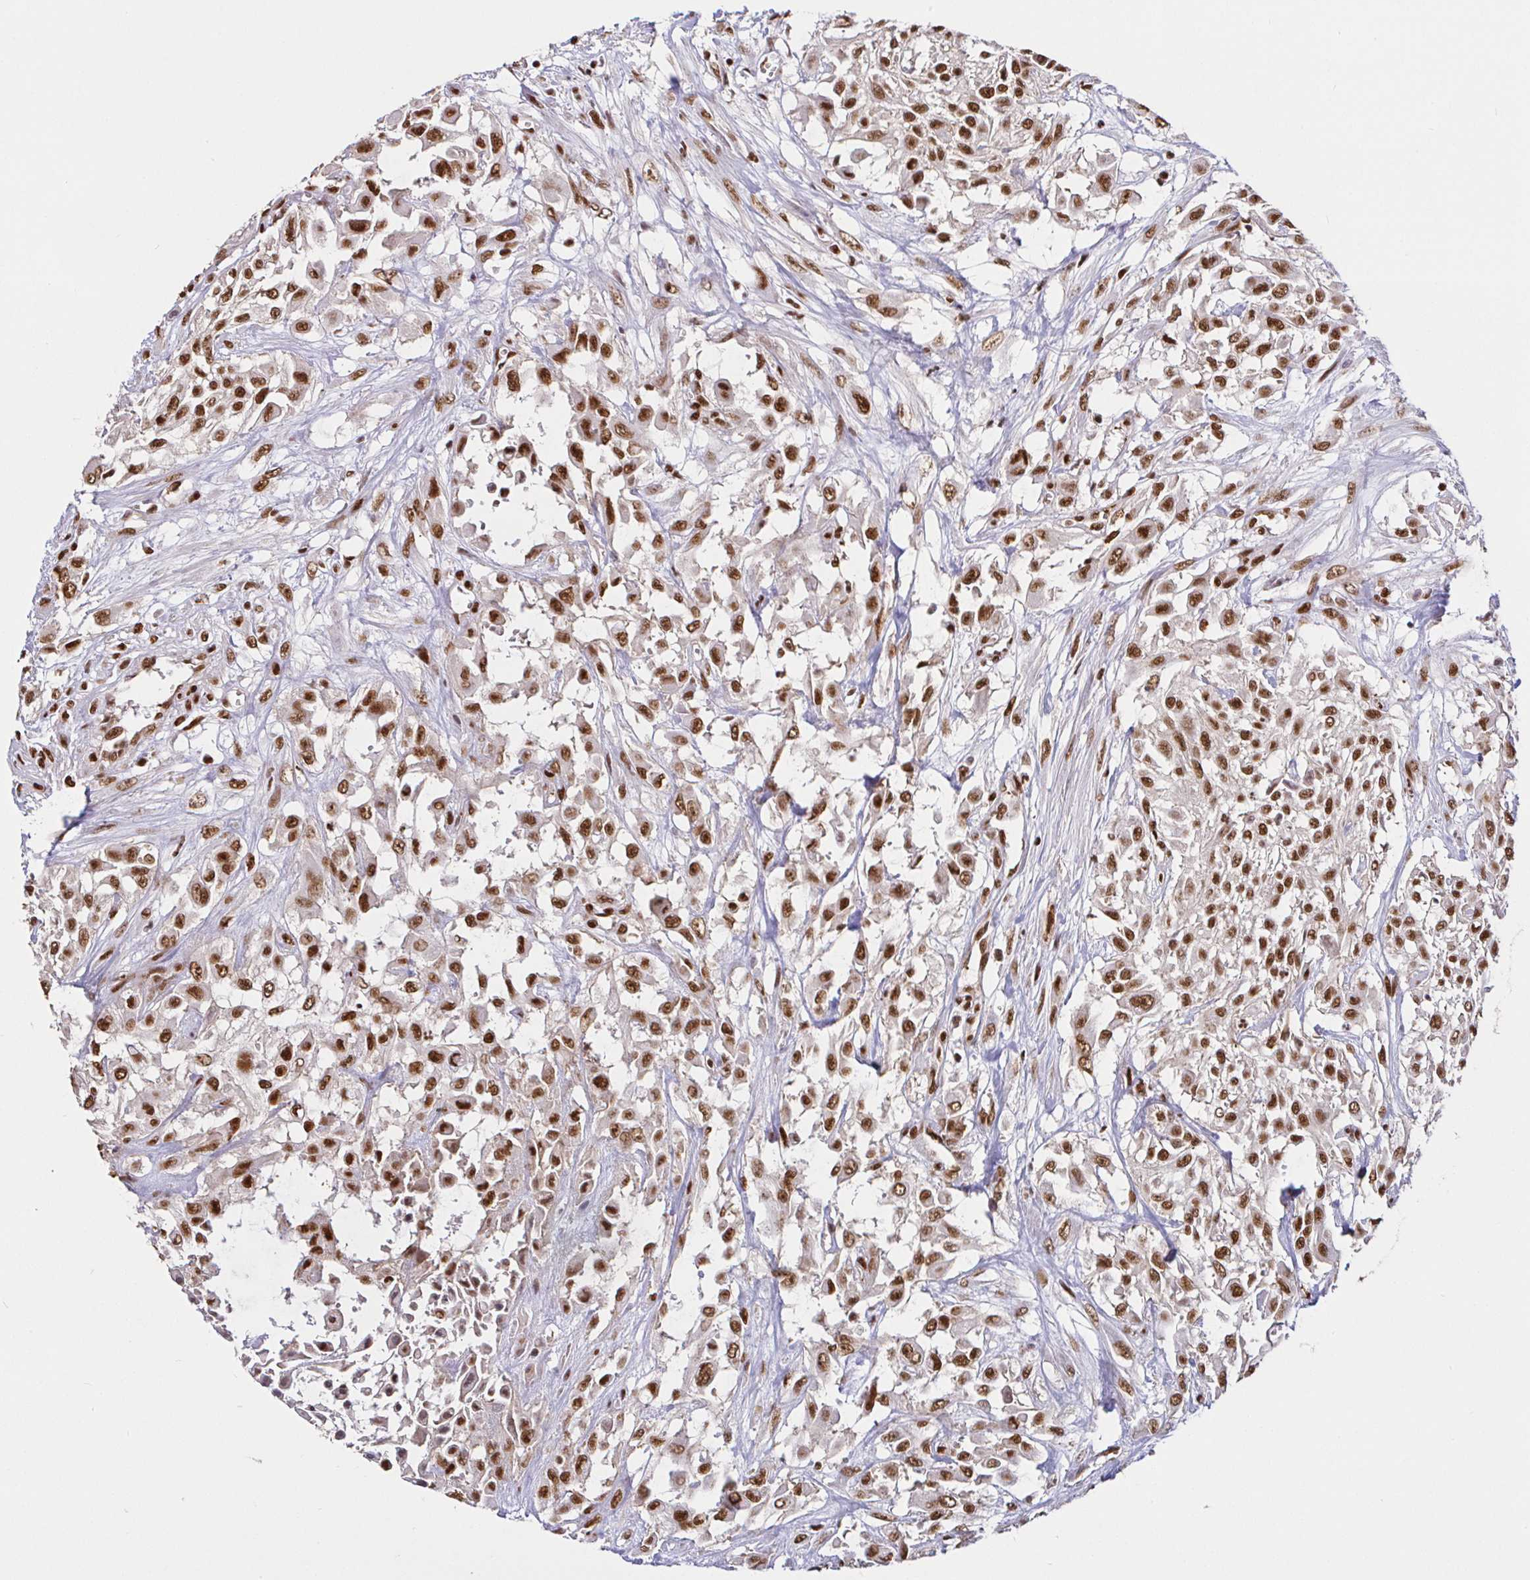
{"staining": {"intensity": "strong", "quantity": ">75%", "location": "nuclear"}, "tissue": "urothelial cancer", "cell_type": "Tumor cells", "image_type": "cancer", "snomed": [{"axis": "morphology", "description": "Urothelial carcinoma, High grade"}, {"axis": "topography", "description": "Urinary bladder"}], "caption": "This image displays immunohistochemistry (IHC) staining of human urothelial cancer, with high strong nuclear positivity in about >75% of tumor cells.", "gene": "SP3", "patient": {"sex": "male", "age": 57}}